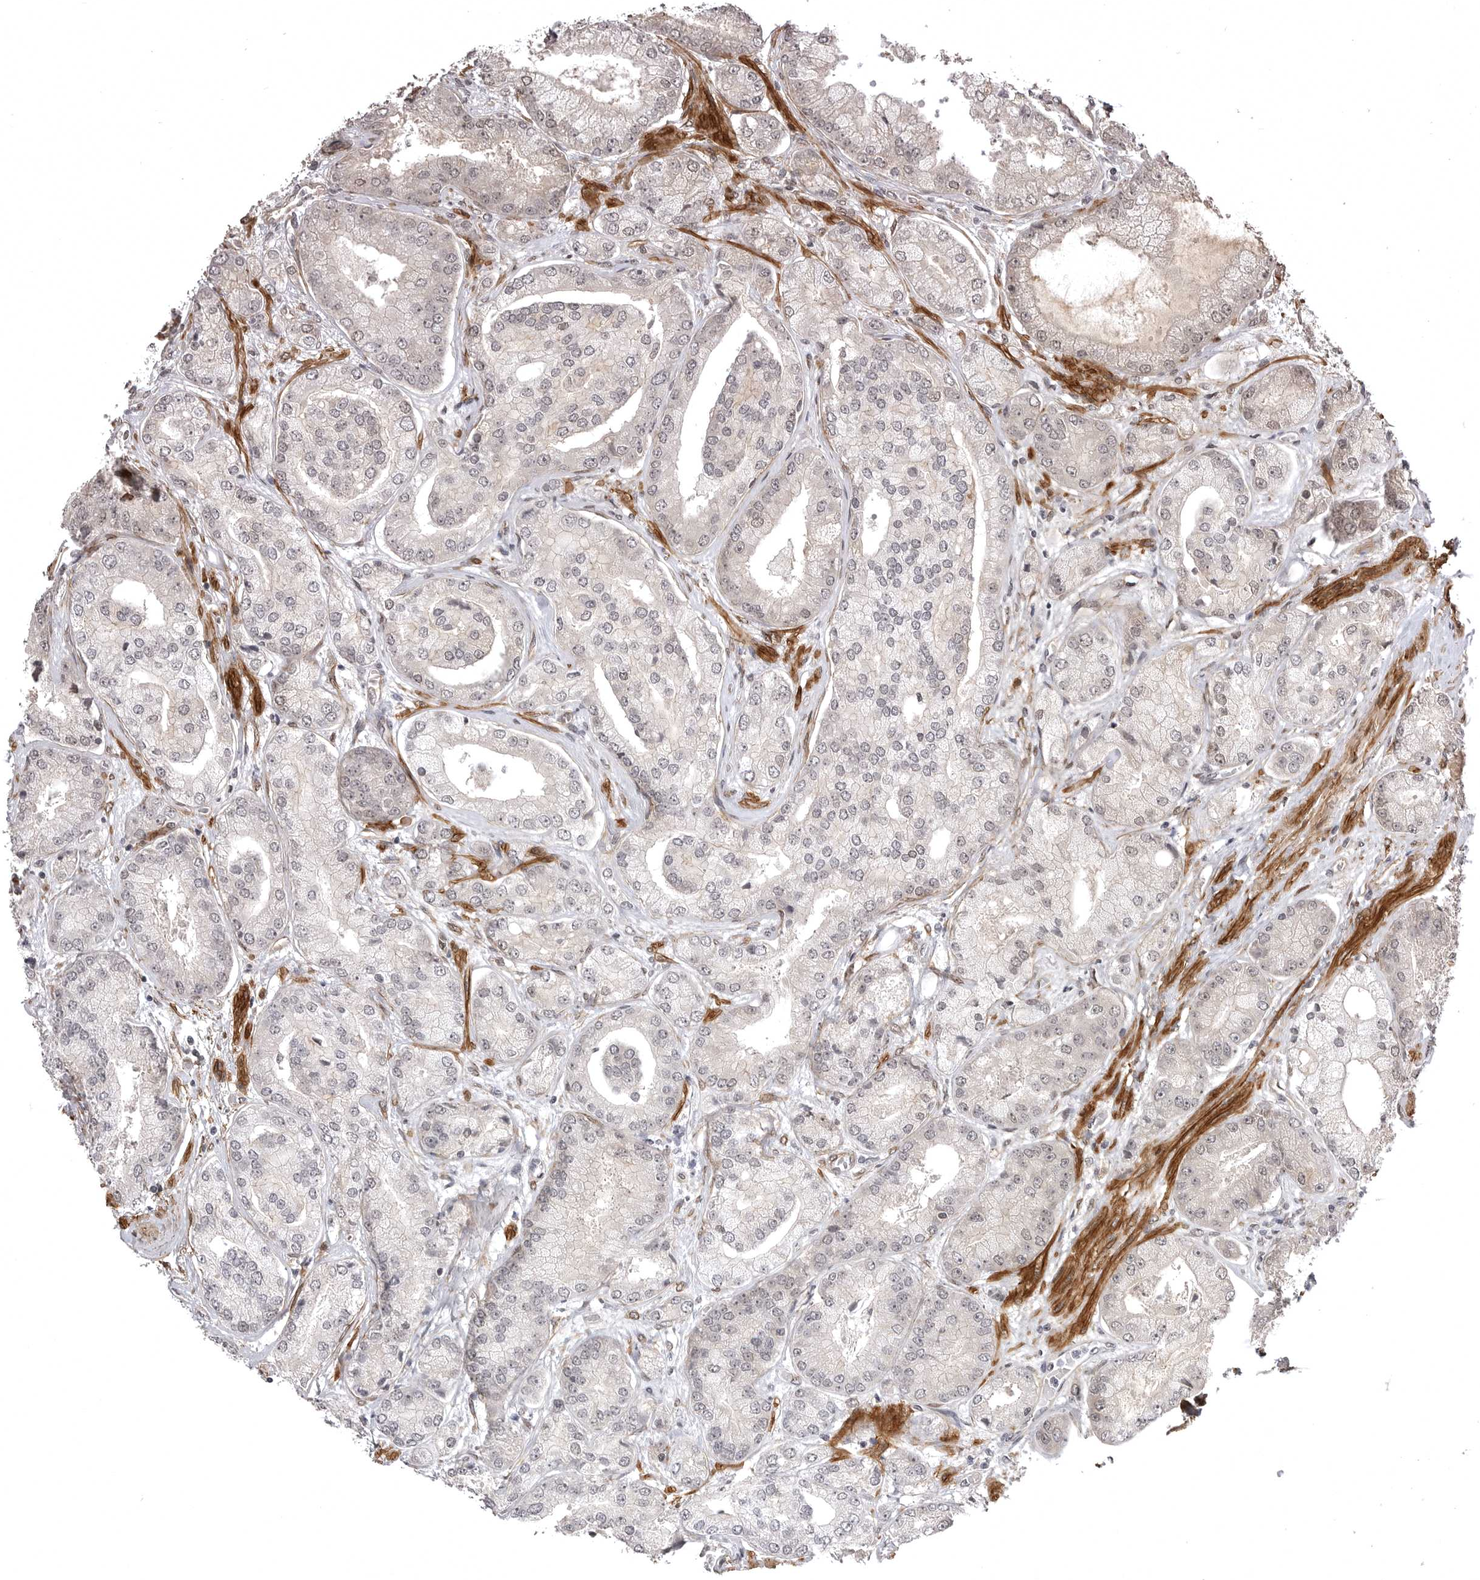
{"staining": {"intensity": "negative", "quantity": "none", "location": "none"}, "tissue": "prostate cancer", "cell_type": "Tumor cells", "image_type": "cancer", "snomed": [{"axis": "morphology", "description": "Adenocarcinoma, High grade"}, {"axis": "topography", "description": "Prostate"}], "caption": "Tumor cells are negative for protein expression in human high-grade adenocarcinoma (prostate).", "gene": "SORBS1", "patient": {"sex": "male", "age": 58}}